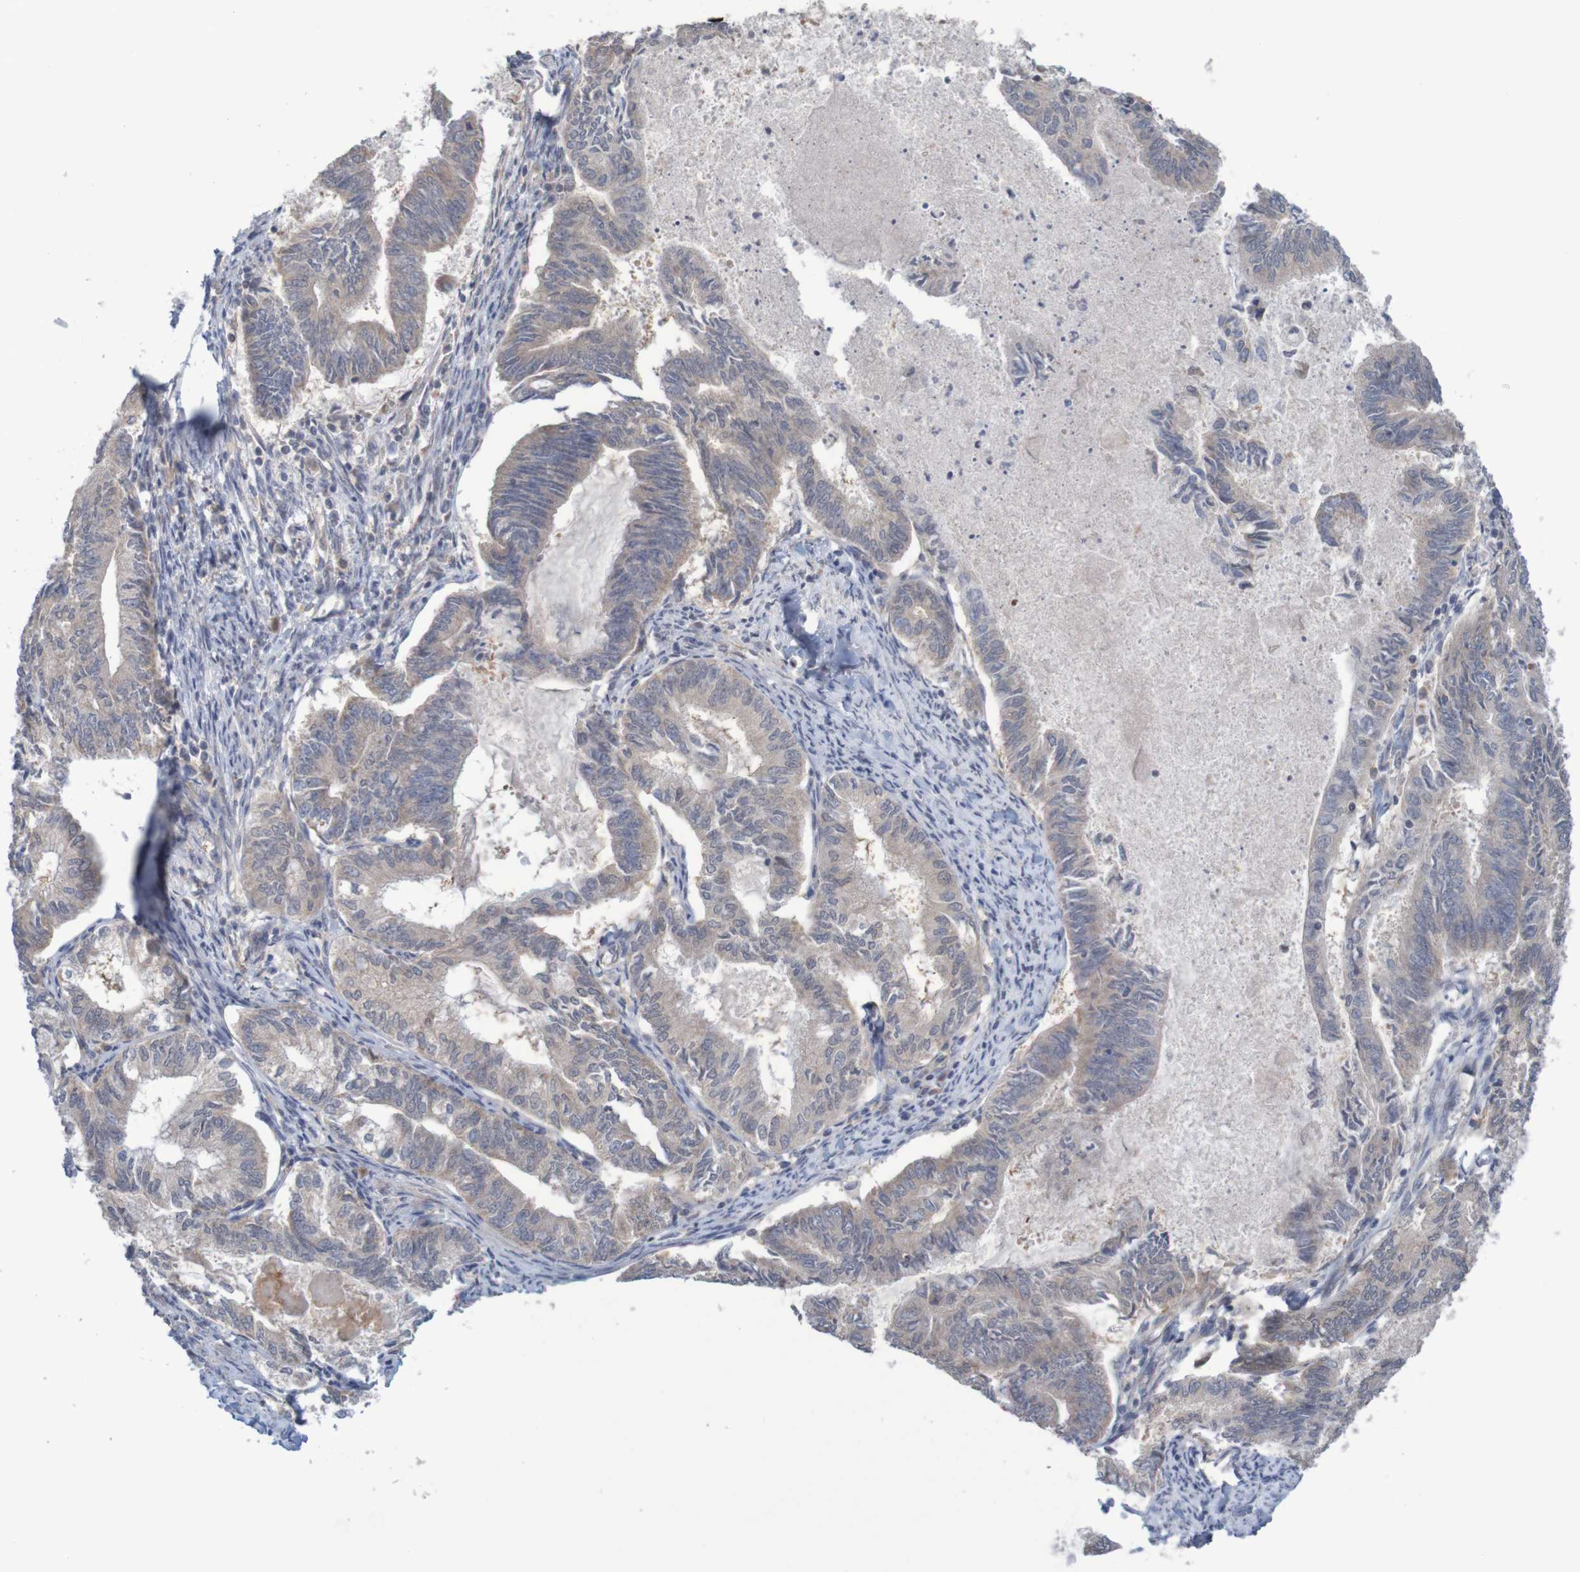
{"staining": {"intensity": "weak", "quantity": "<25%", "location": "cytoplasmic/membranous"}, "tissue": "endometrial cancer", "cell_type": "Tumor cells", "image_type": "cancer", "snomed": [{"axis": "morphology", "description": "Adenocarcinoma, NOS"}, {"axis": "topography", "description": "Endometrium"}], "caption": "This is a photomicrograph of immunohistochemistry (IHC) staining of endometrial adenocarcinoma, which shows no expression in tumor cells. The staining is performed using DAB (3,3'-diaminobenzidine) brown chromogen with nuclei counter-stained in using hematoxylin.", "gene": "ANKK1", "patient": {"sex": "female", "age": 86}}